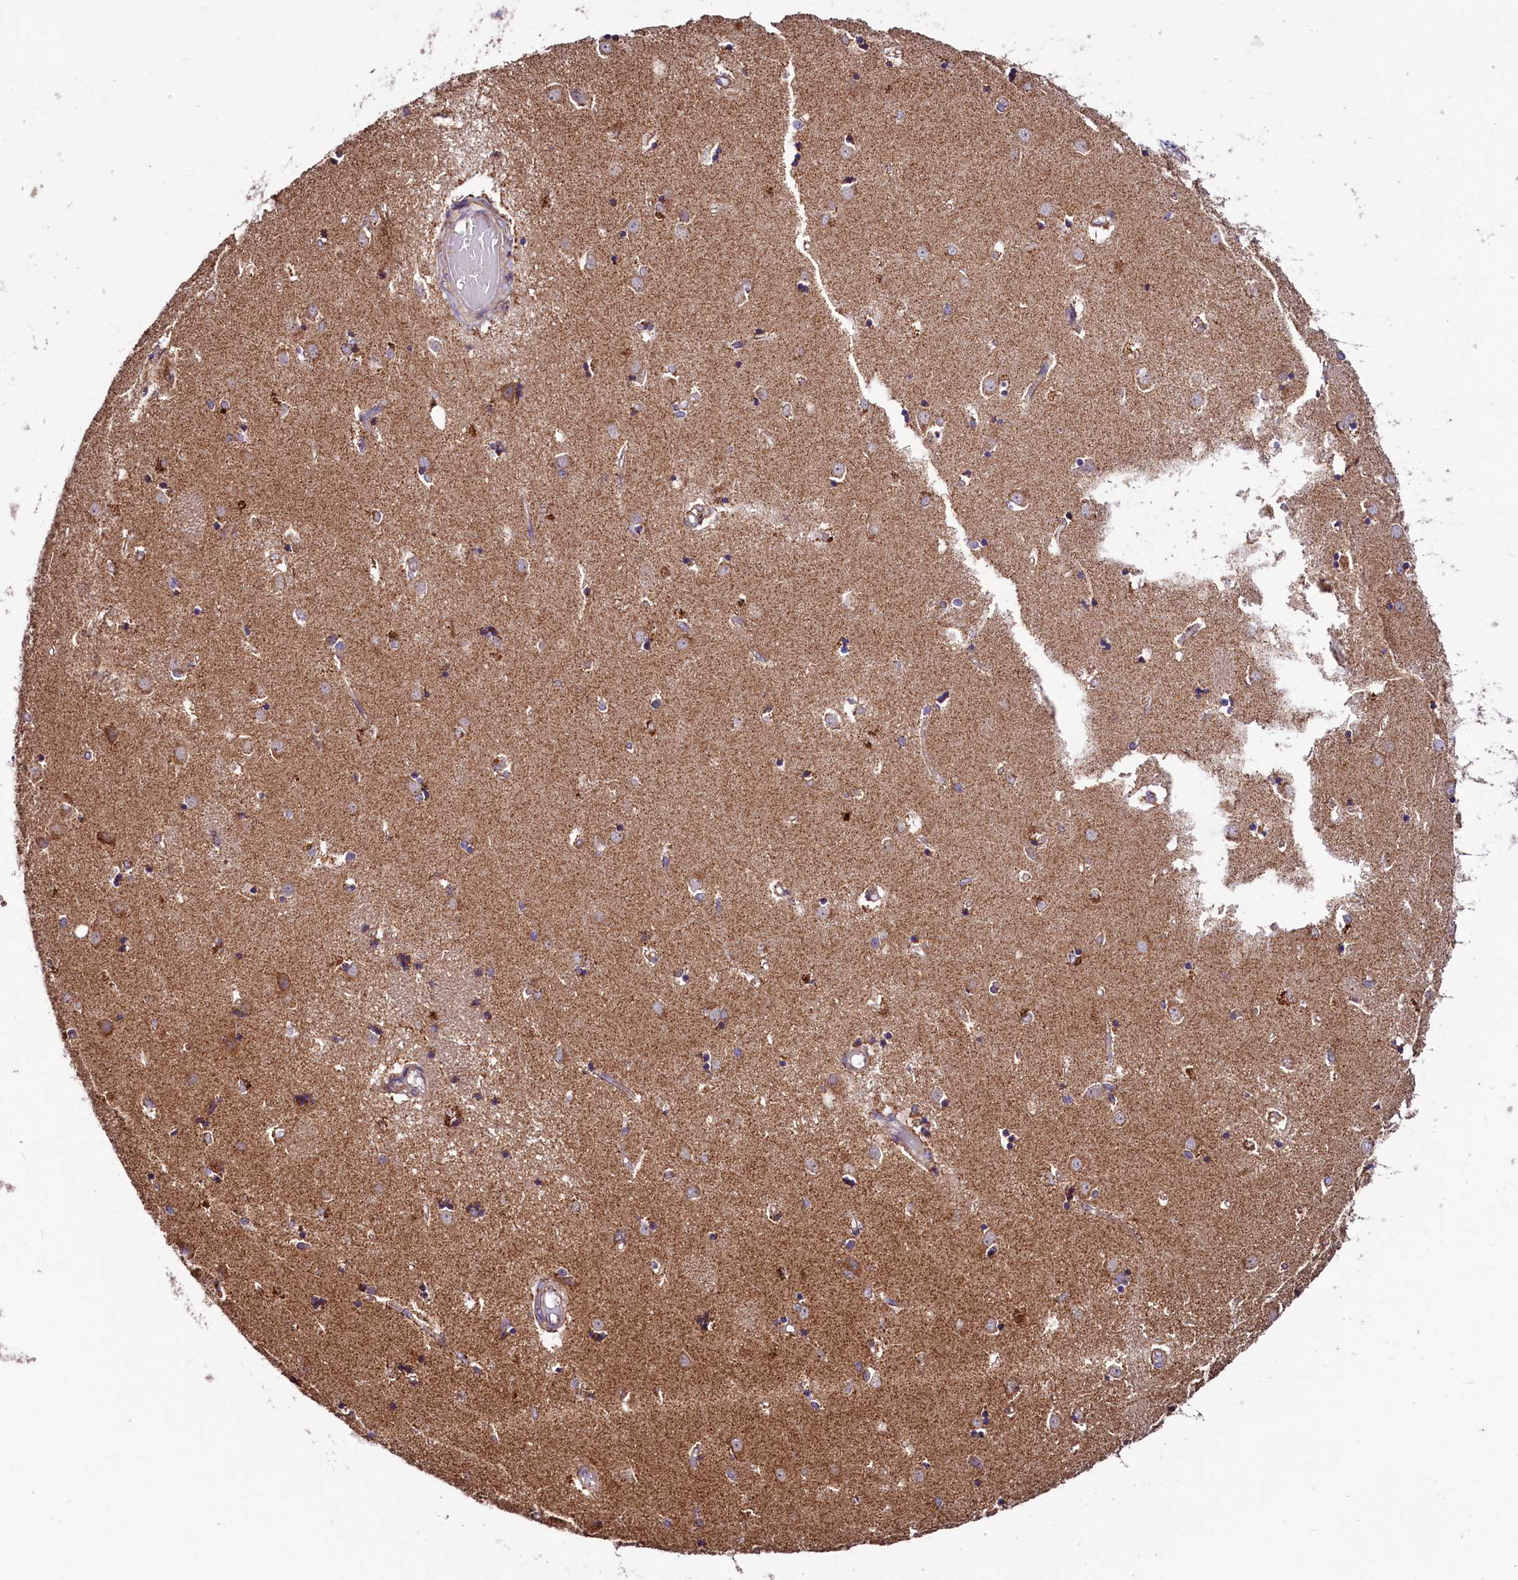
{"staining": {"intensity": "moderate", "quantity": "25%-75%", "location": "cytoplasmic/membranous"}, "tissue": "caudate", "cell_type": "Glial cells", "image_type": "normal", "snomed": [{"axis": "morphology", "description": "Normal tissue, NOS"}, {"axis": "topography", "description": "Lateral ventricle wall"}], "caption": "Glial cells show medium levels of moderate cytoplasmic/membranous expression in about 25%-75% of cells in benign caudate.", "gene": "STARD5", "patient": {"sex": "male", "age": 45}}